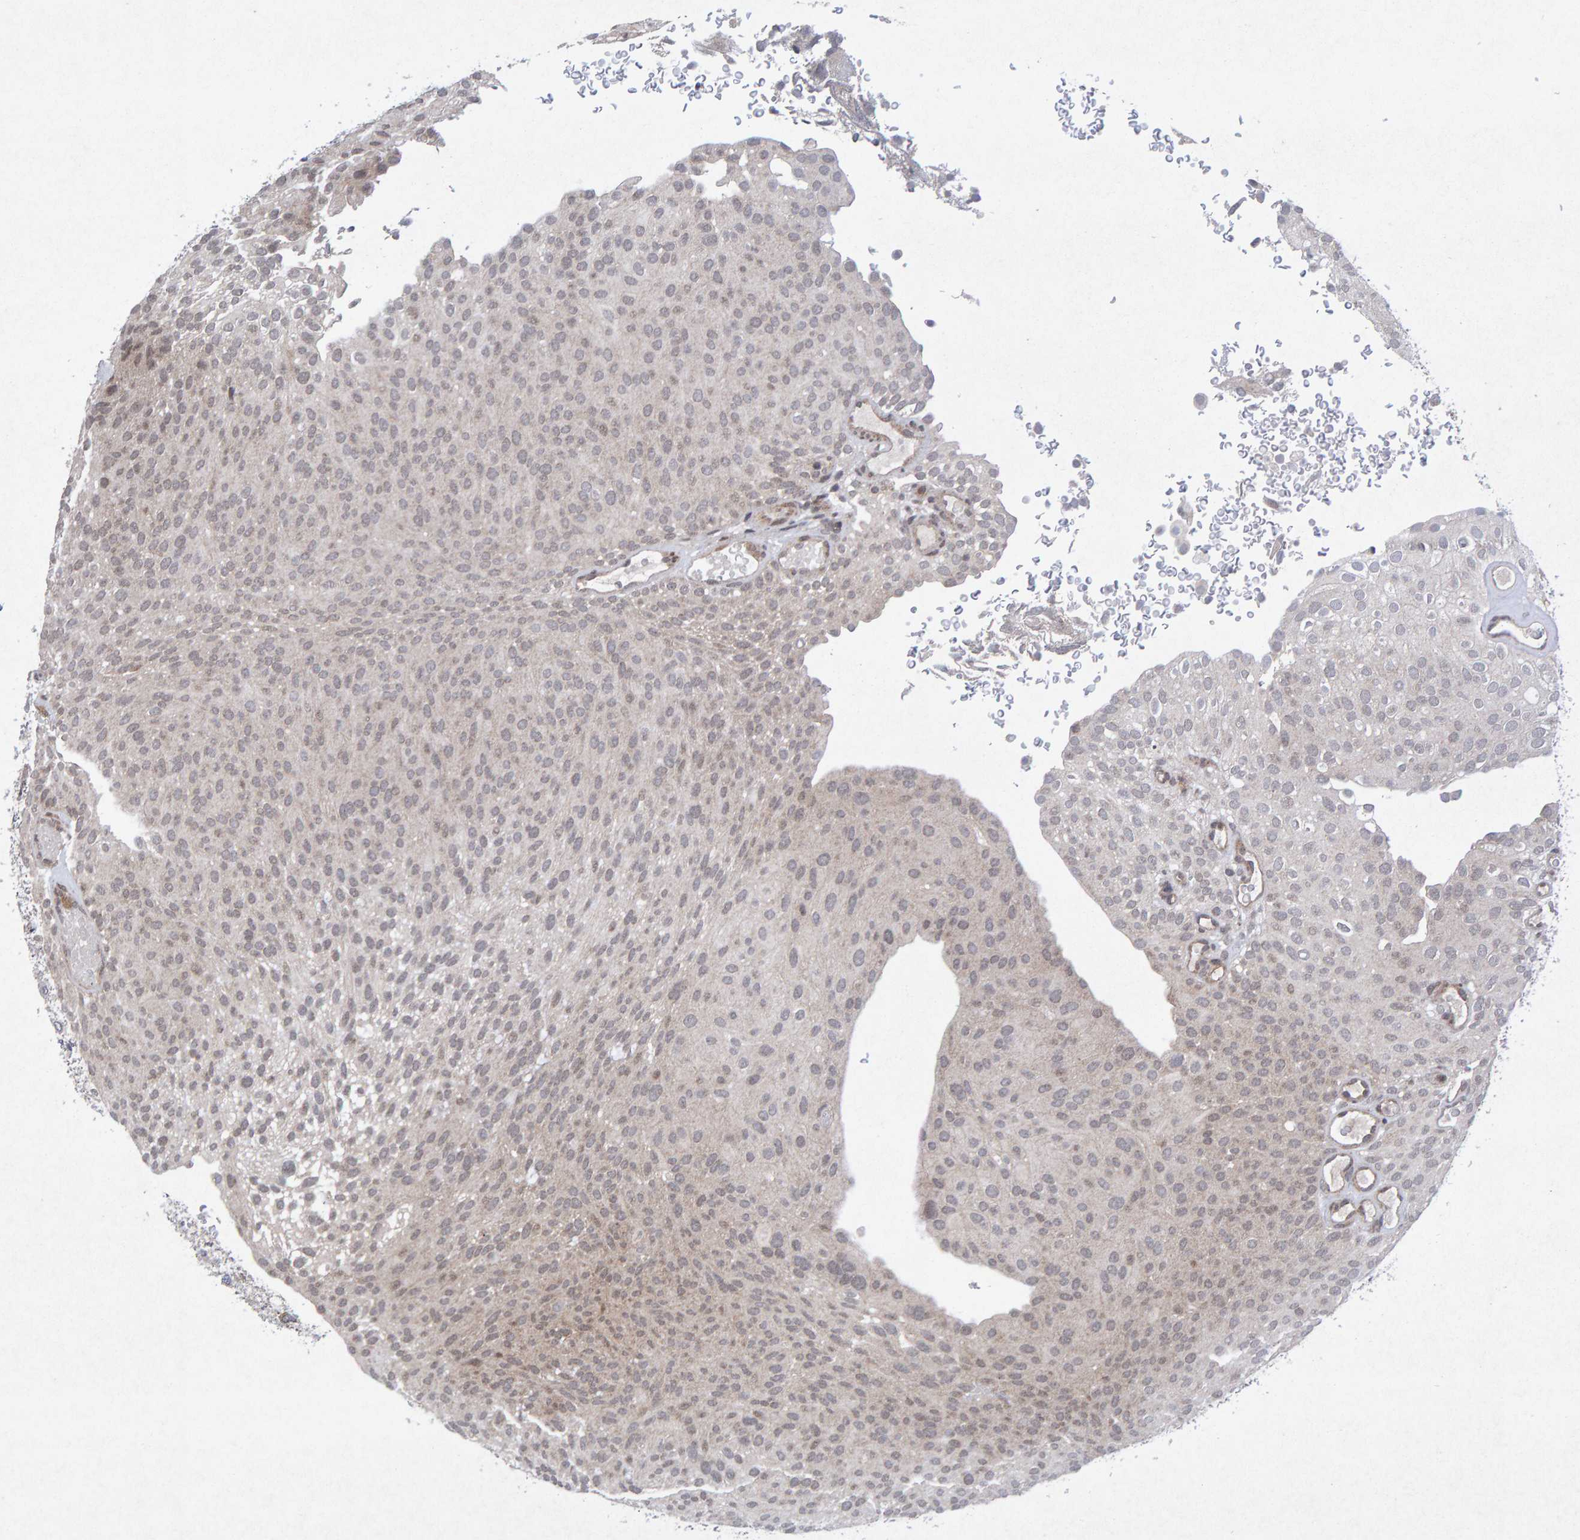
{"staining": {"intensity": "negative", "quantity": "none", "location": "none"}, "tissue": "urothelial cancer", "cell_type": "Tumor cells", "image_type": "cancer", "snomed": [{"axis": "morphology", "description": "Urothelial carcinoma, Low grade"}, {"axis": "topography", "description": "Urinary bladder"}], "caption": "The IHC micrograph has no significant staining in tumor cells of urothelial cancer tissue. (Immunohistochemistry (ihc), brightfield microscopy, high magnification).", "gene": "CDH2", "patient": {"sex": "male", "age": 78}}